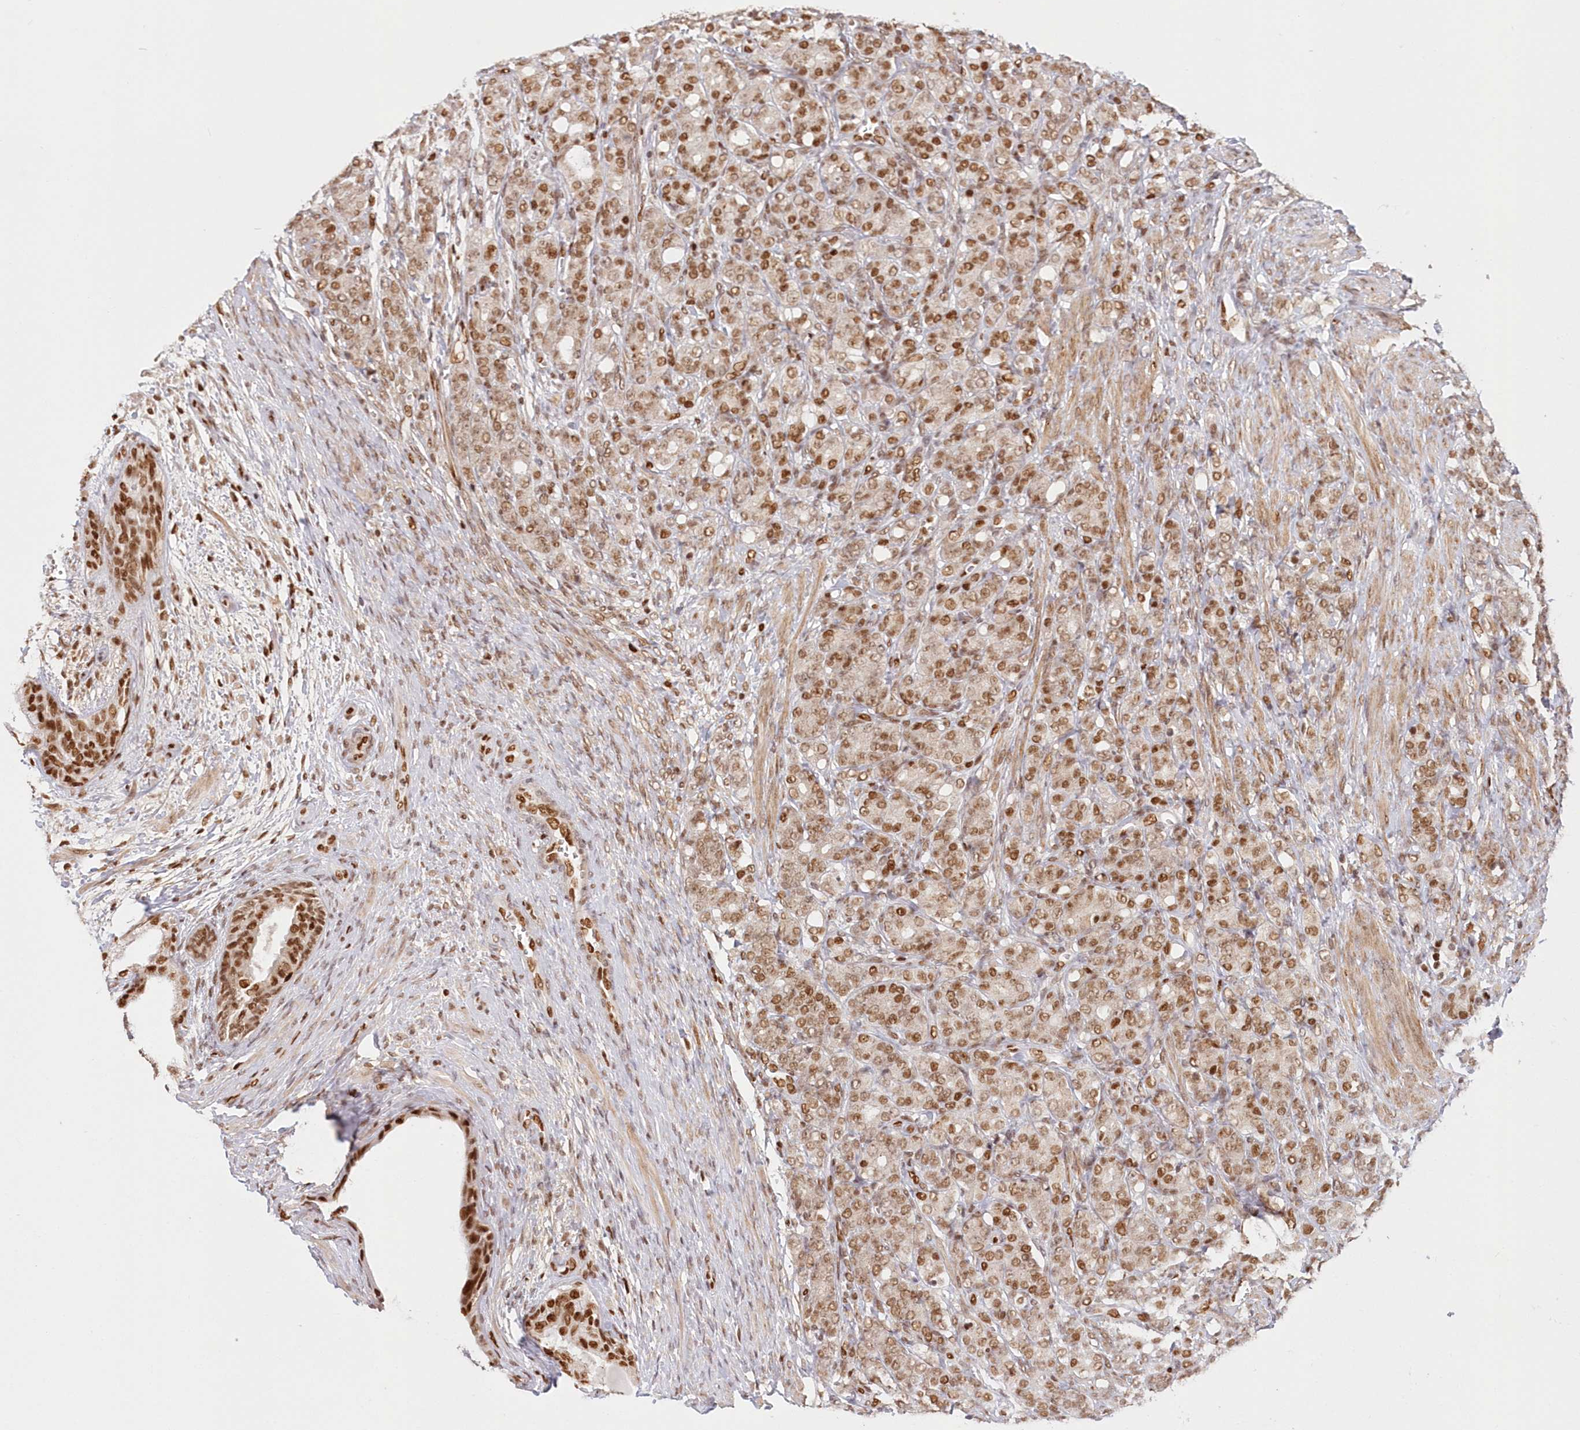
{"staining": {"intensity": "moderate", "quantity": ">75%", "location": "nuclear"}, "tissue": "prostate cancer", "cell_type": "Tumor cells", "image_type": "cancer", "snomed": [{"axis": "morphology", "description": "Adenocarcinoma, High grade"}, {"axis": "topography", "description": "Prostate"}], "caption": "There is medium levels of moderate nuclear positivity in tumor cells of high-grade adenocarcinoma (prostate), as demonstrated by immunohistochemical staining (brown color).", "gene": "POLR2B", "patient": {"sex": "male", "age": 62}}